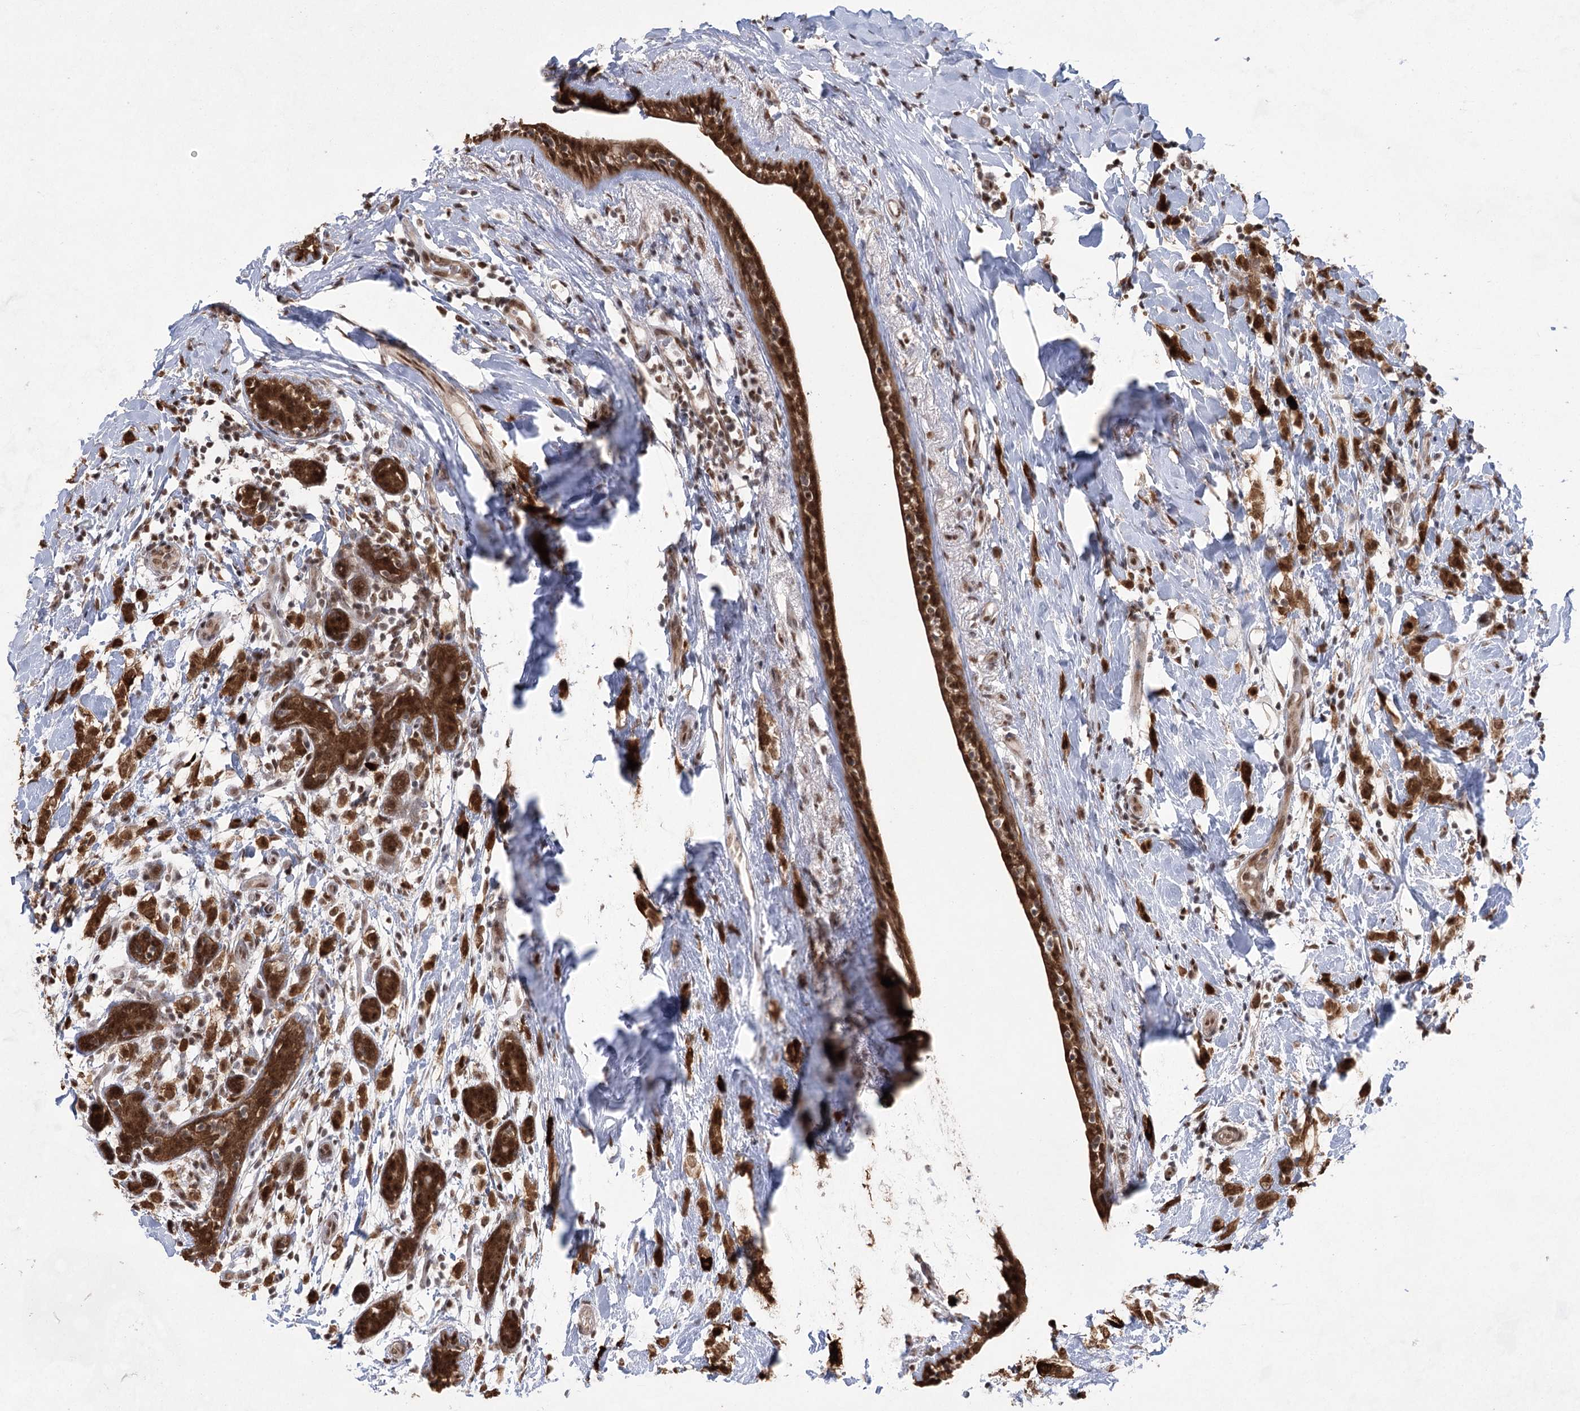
{"staining": {"intensity": "moderate", "quantity": ">75%", "location": "cytoplasmic/membranous,nuclear"}, "tissue": "breast cancer", "cell_type": "Tumor cells", "image_type": "cancer", "snomed": [{"axis": "morphology", "description": "Normal tissue, NOS"}, {"axis": "morphology", "description": "Lobular carcinoma"}, {"axis": "topography", "description": "Breast"}], "caption": "Breast cancer tissue displays moderate cytoplasmic/membranous and nuclear expression in approximately >75% of tumor cells Nuclei are stained in blue.", "gene": "ZCCHC8", "patient": {"sex": "female", "age": 47}}